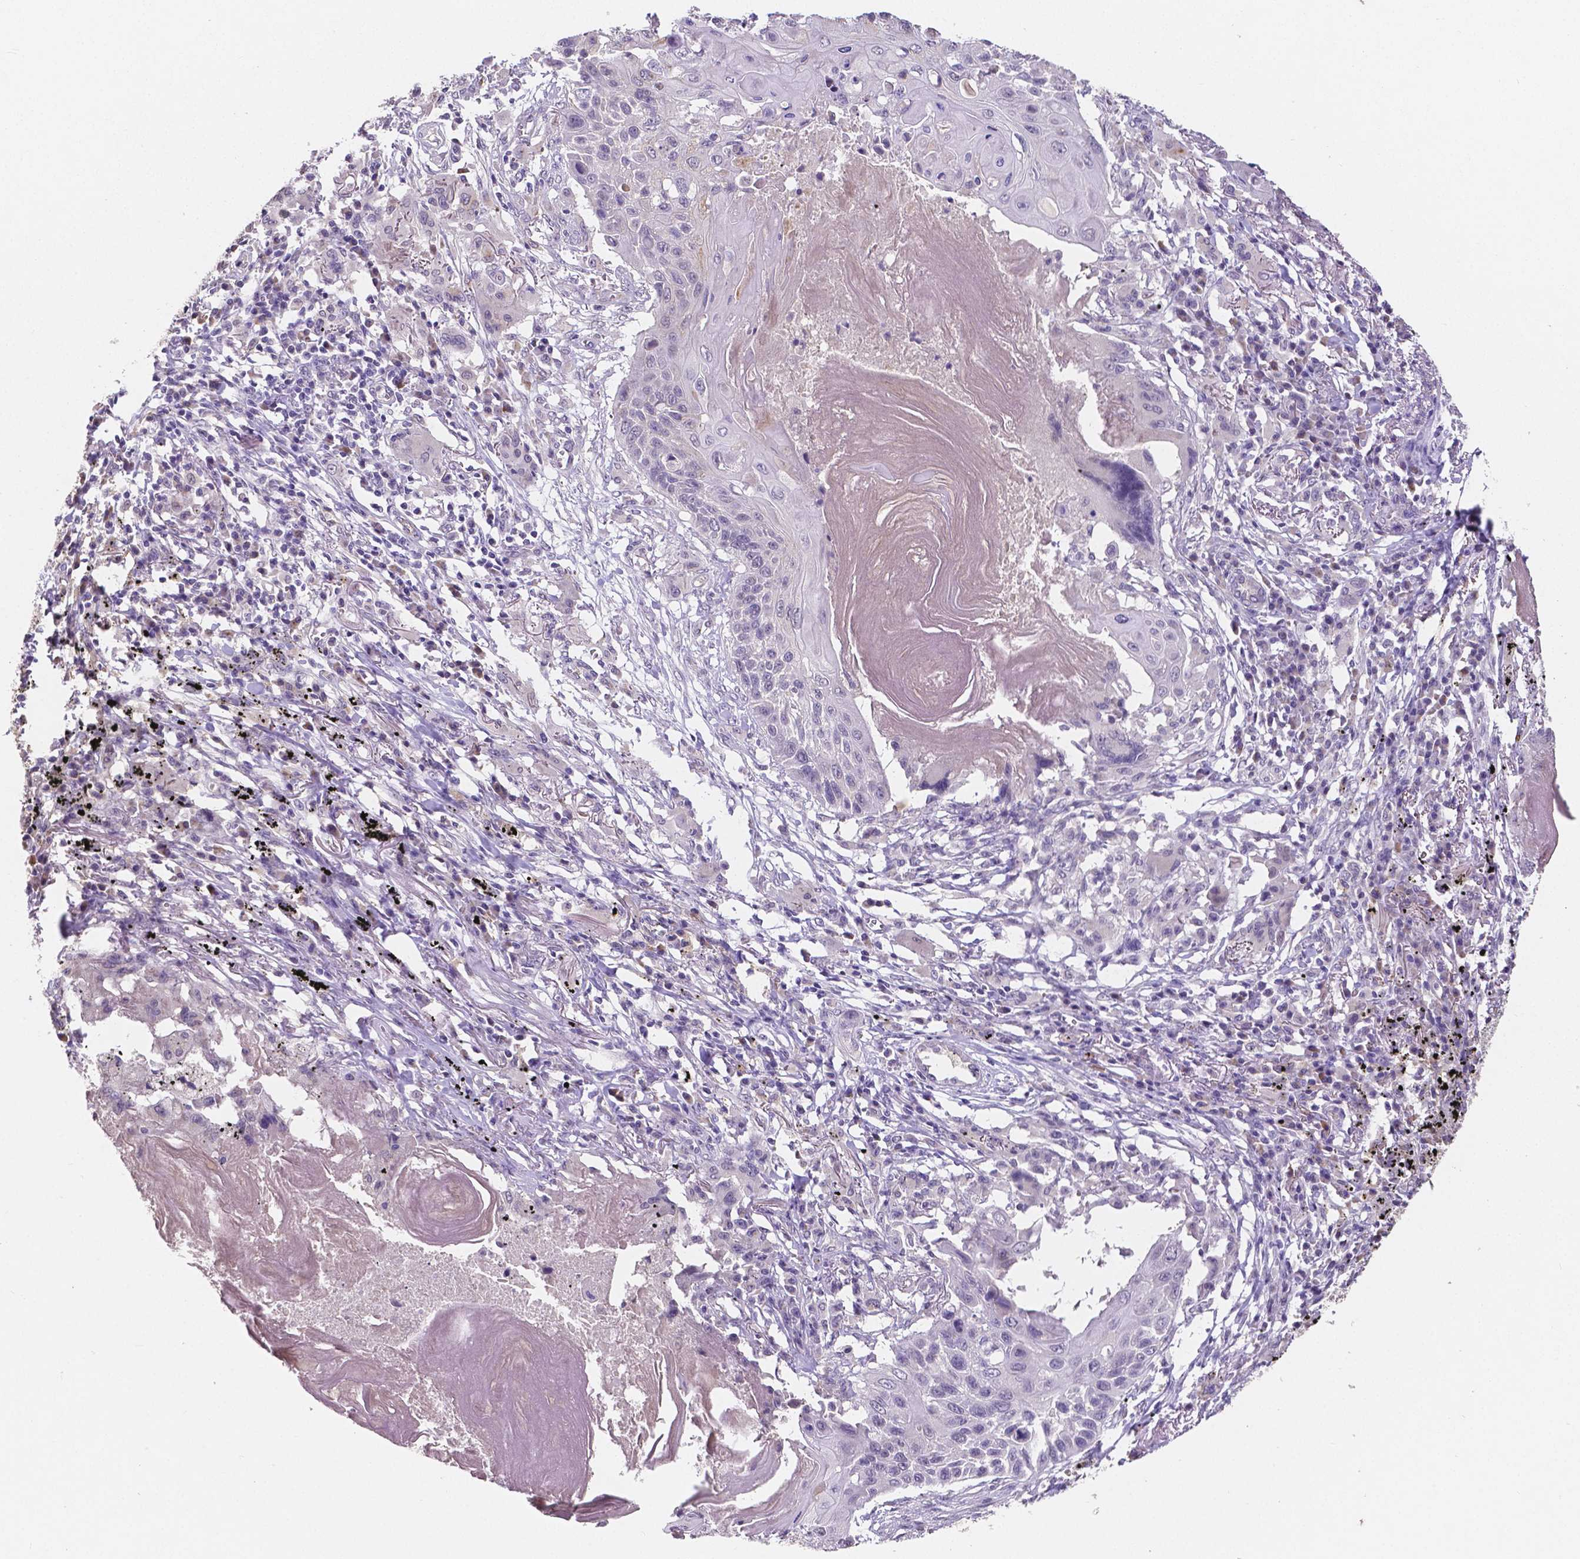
{"staining": {"intensity": "negative", "quantity": "none", "location": "none"}, "tissue": "lung cancer", "cell_type": "Tumor cells", "image_type": "cancer", "snomed": [{"axis": "morphology", "description": "Squamous cell carcinoma, NOS"}, {"axis": "topography", "description": "Lung"}], "caption": "Lung cancer was stained to show a protein in brown. There is no significant staining in tumor cells.", "gene": "ELAVL2", "patient": {"sex": "male", "age": 78}}